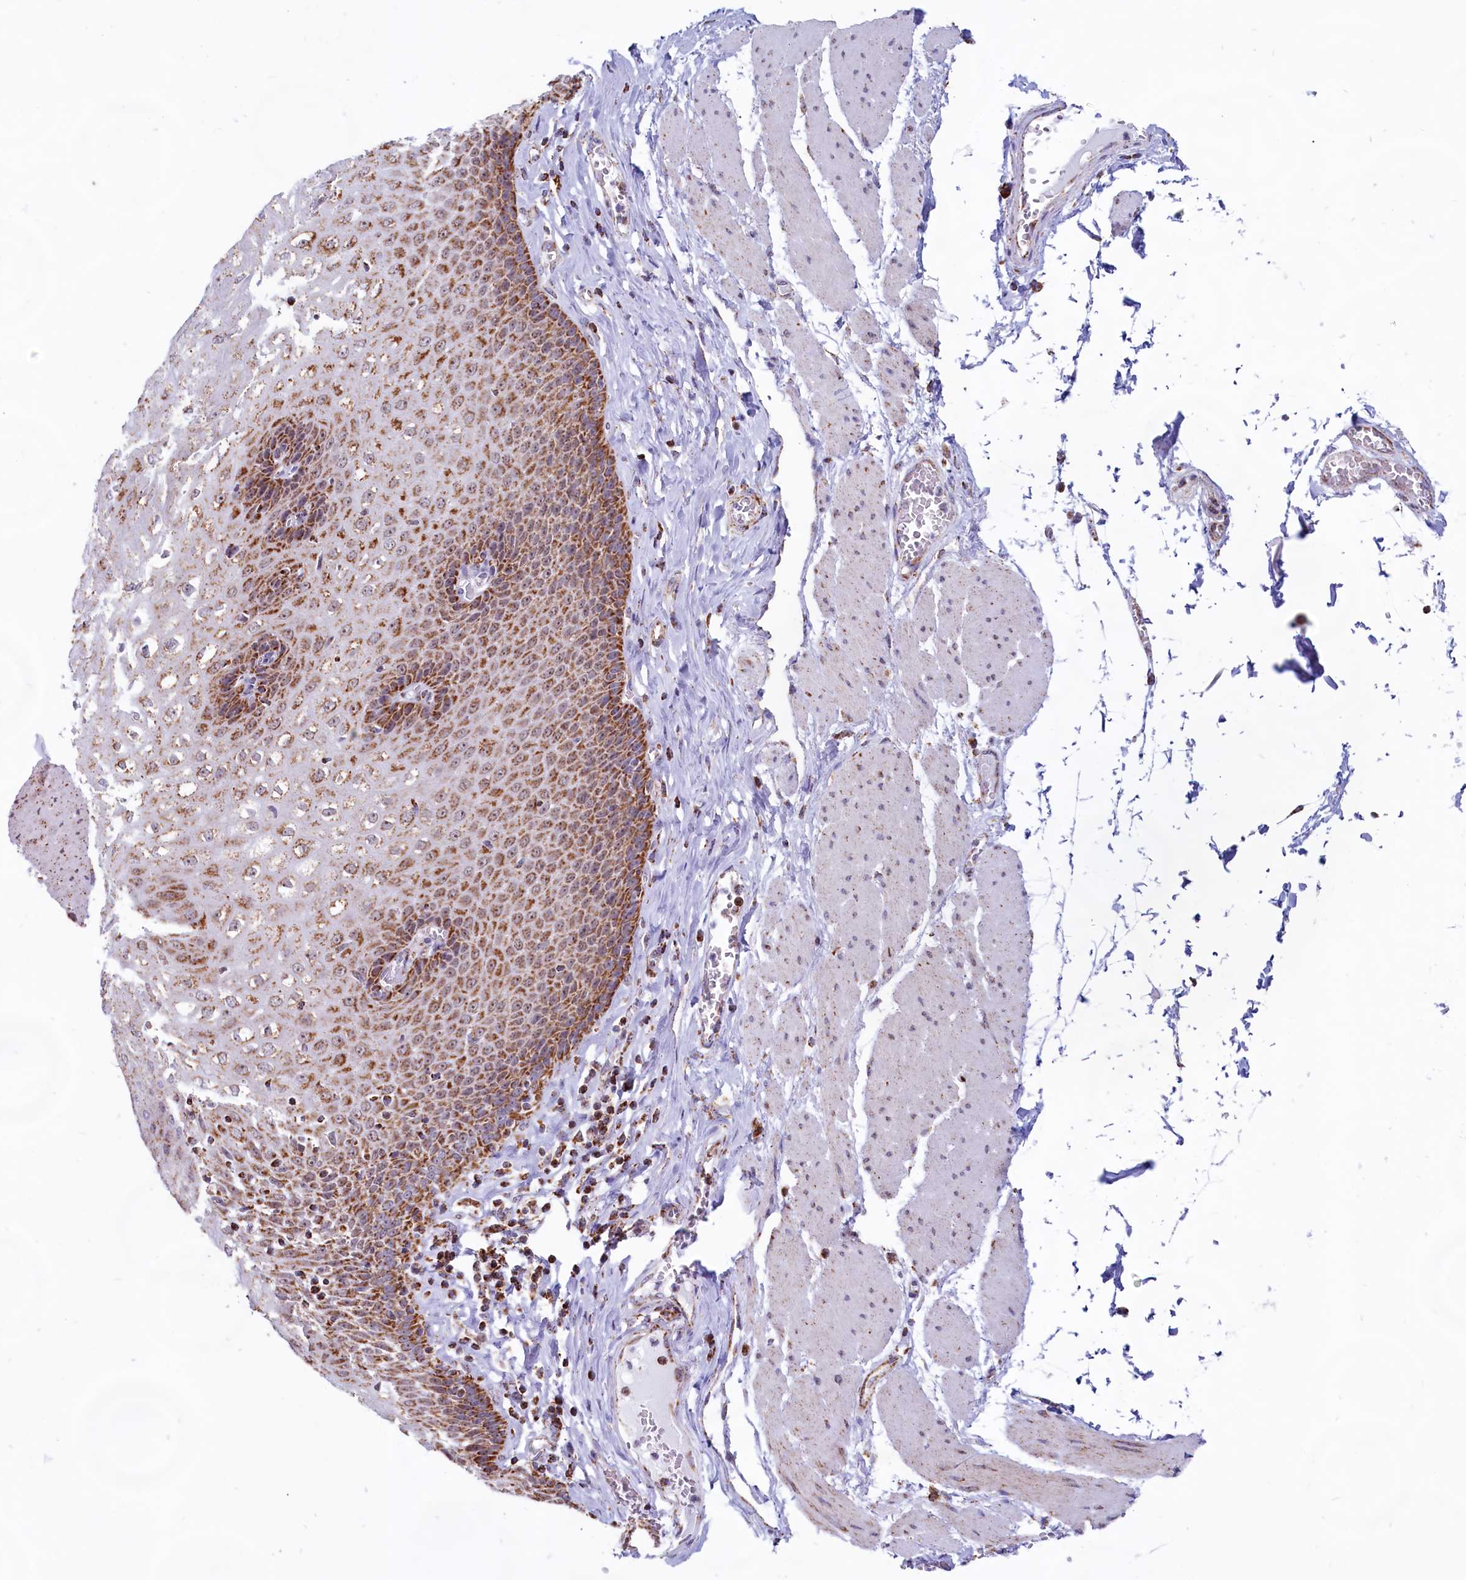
{"staining": {"intensity": "strong", "quantity": ">75%", "location": "cytoplasmic/membranous"}, "tissue": "esophagus", "cell_type": "Squamous epithelial cells", "image_type": "normal", "snomed": [{"axis": "morphology", "description": "Normal tissue, NOS"}, {"axis": "topography", "description": "Esophagus"}], "caption": "DAB (3,3'-diaminobenzidine) immunohistochemical staining of unremarkable human esophagus shows strong cytoplasmic/membranous protein staining in about >75% of squamous epithelial cells.", "gene": "C1D", "patient": {"sex": "male", "age": 60}}